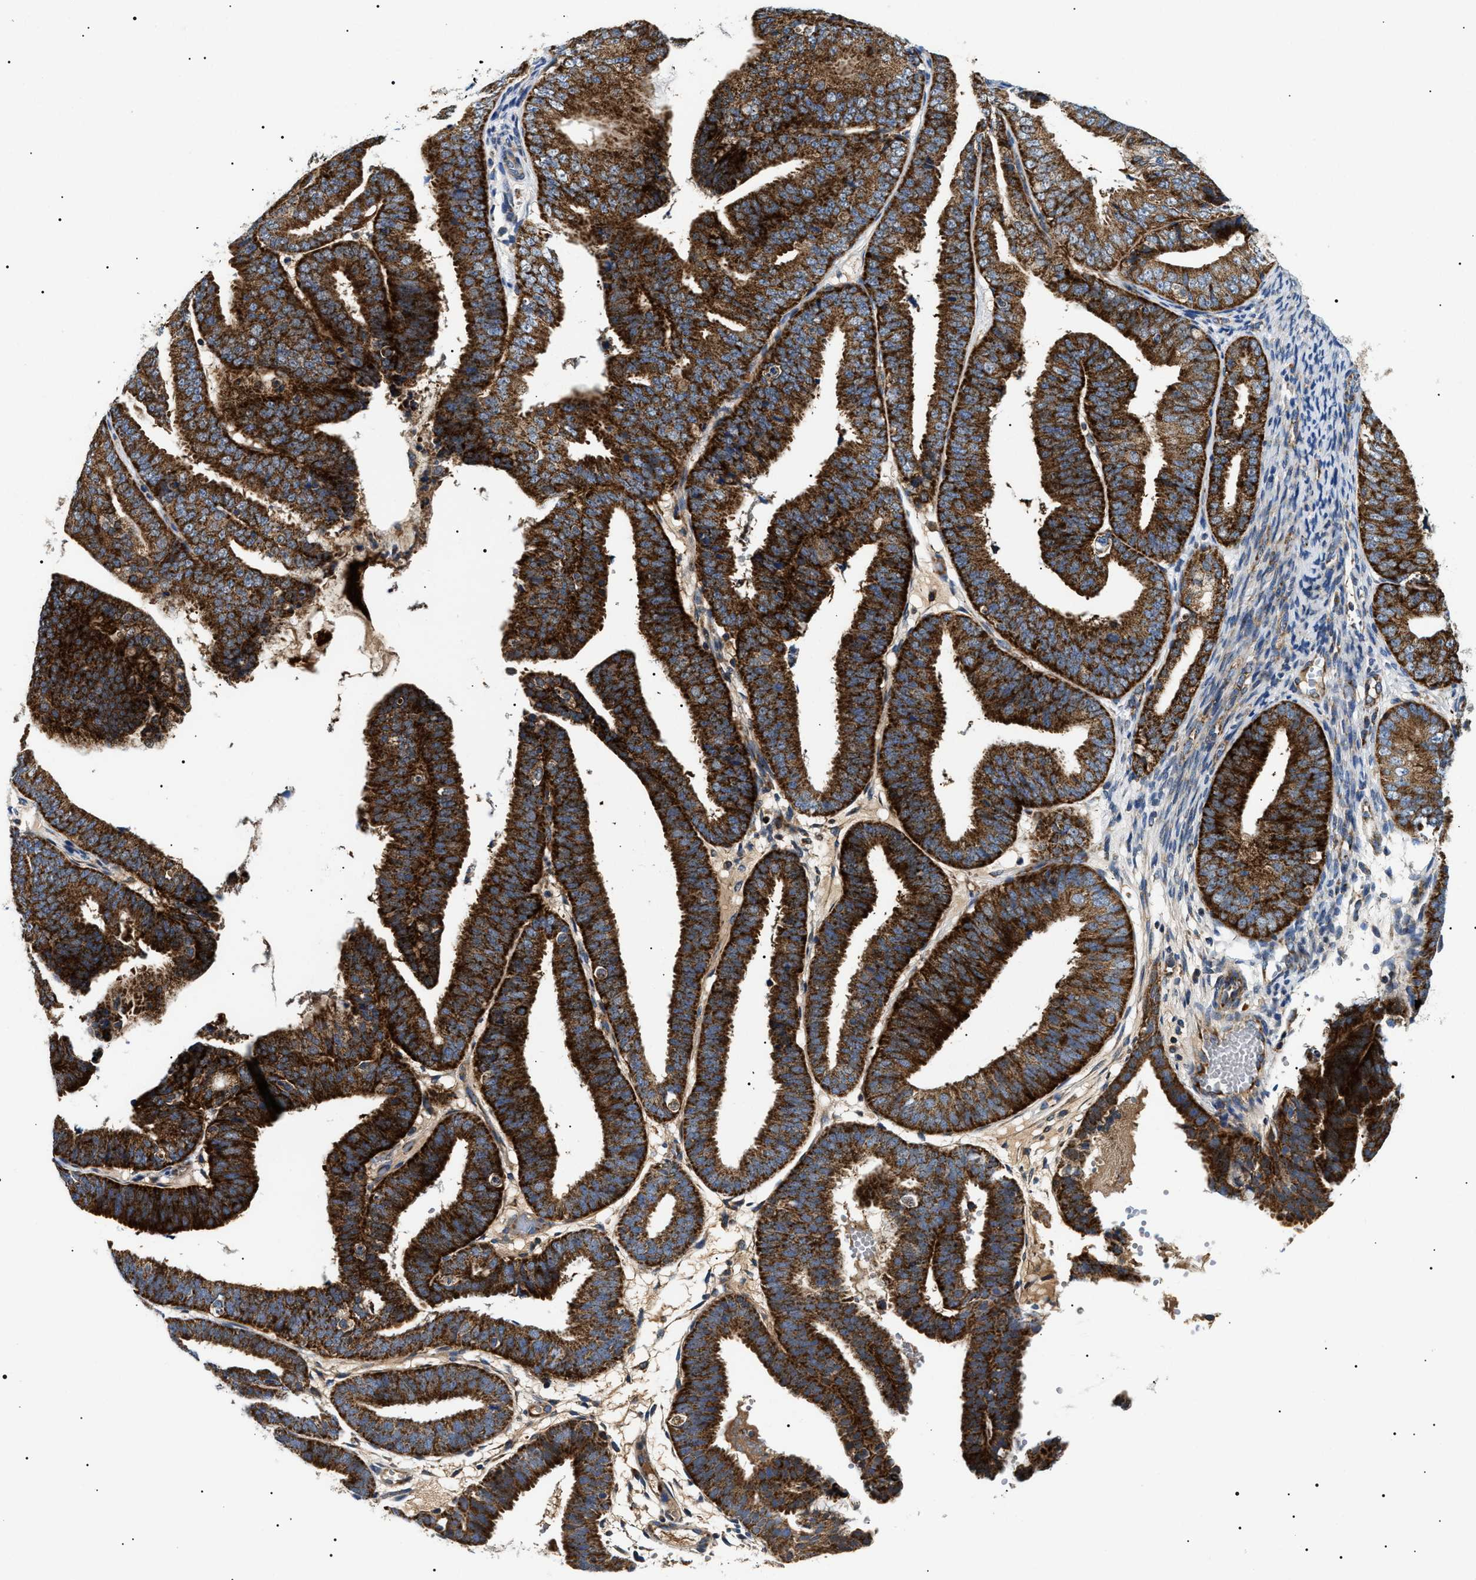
{"staining": {"intensity": "strong", "quantity": ">75%", "location": "cytoplasmic/membranous"}, "tissue": "endometrial cancer", "cell_type": "Tumor cells", "image_type": "cancer", "snomed": [{"axis": "morphology", "description": "Adenocarcinoma, NOS"}, {"axis": "topography", "description": "Endometrium"}], "caption": "Immunohistochemistry (IHC) (DAB) staining of endometrial cancer (adenocarcinoma) displays strong cytoplasmic/membranous protein staining in about >75% of tumor cells. (Stains: DAB in brown, nuclei in blue, Microscopy: brightfield microscopy at high magnification).", "gene": "OXSM", "patient": {"sex": "female", "age": 63}}